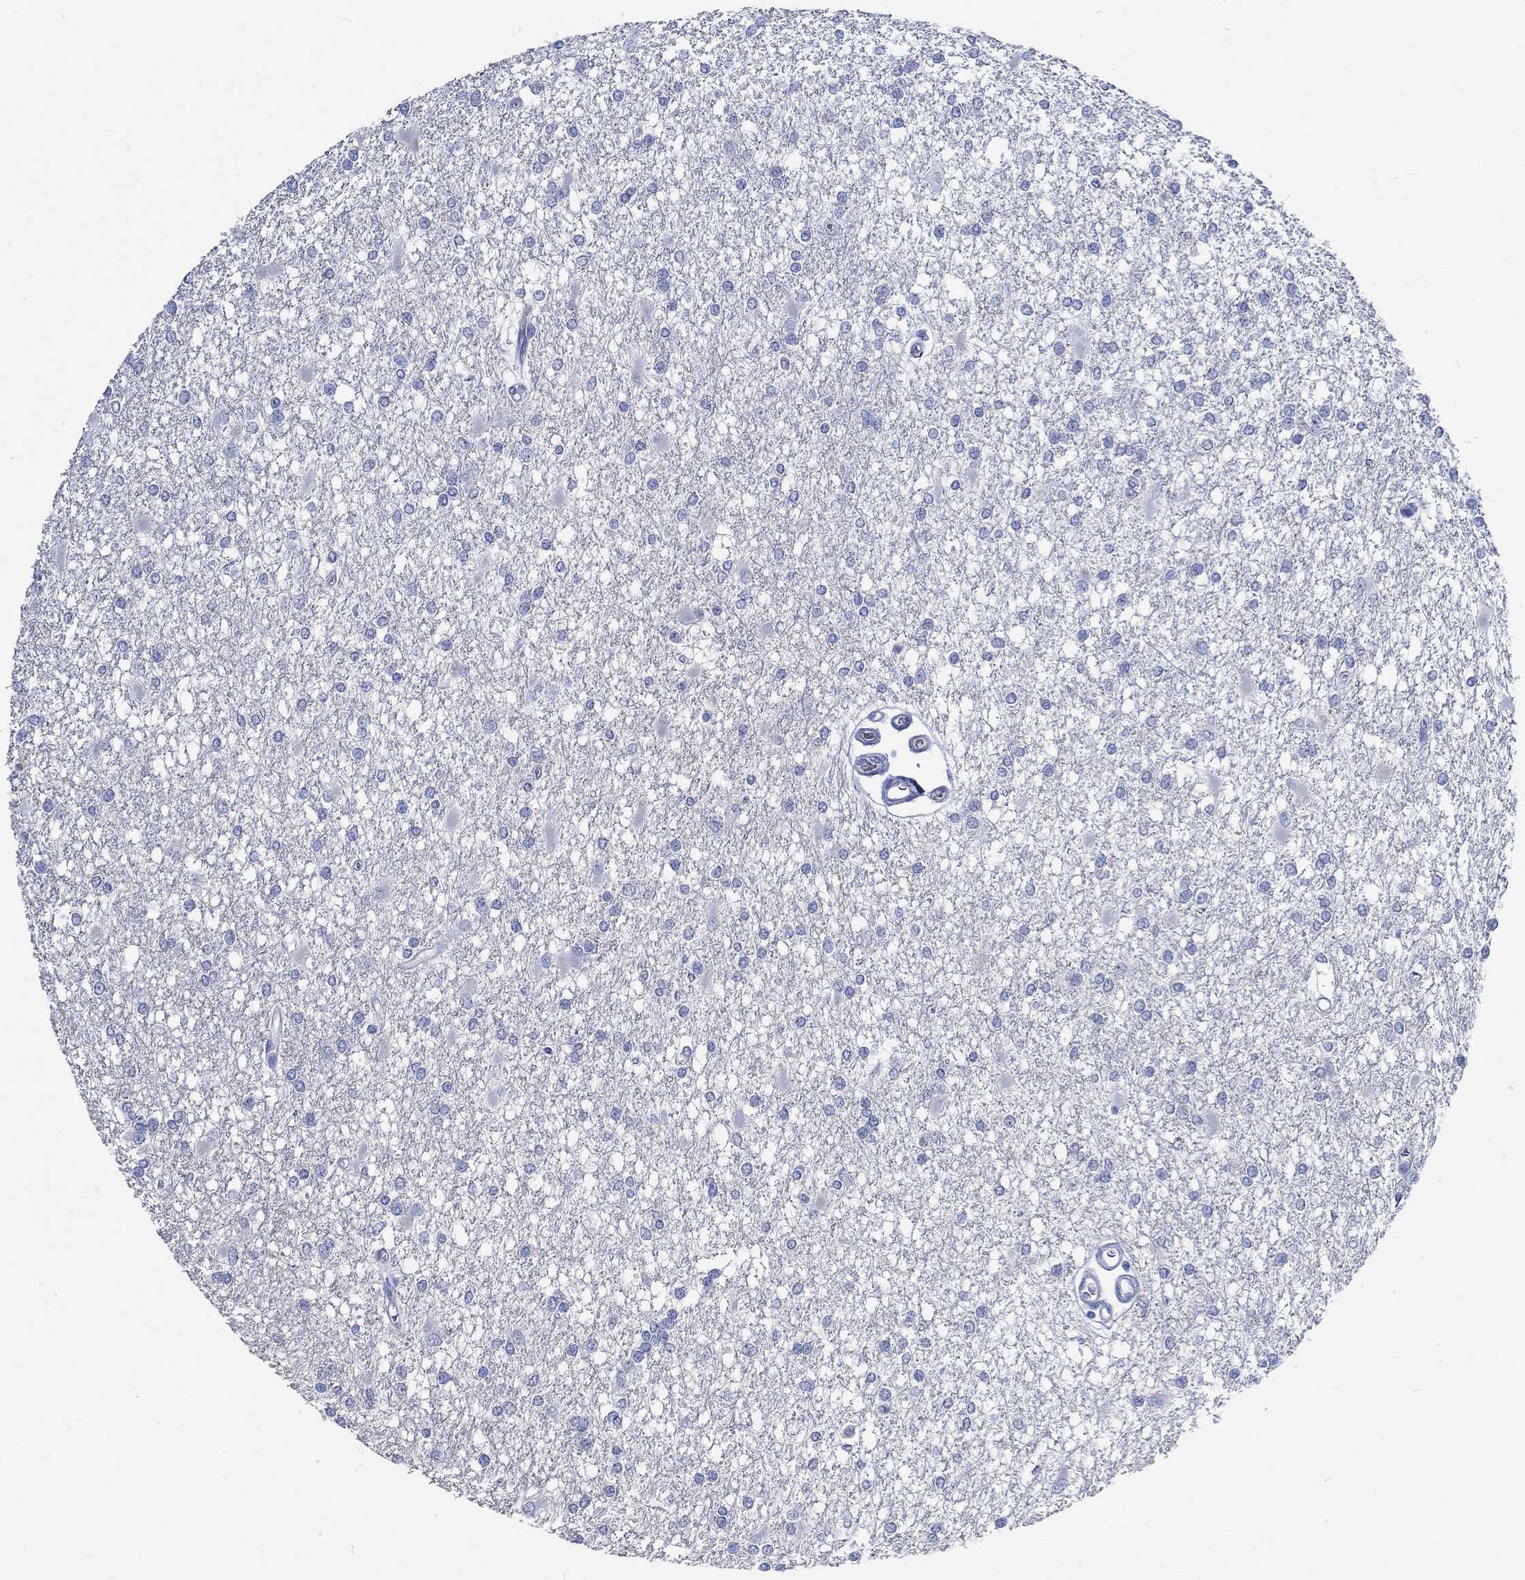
{"staining": {"intensity": "negative", "quantity": "none", "location": "none"}, "tissue": "glioma", "cell_type": "Tumor cells", "image_type": "cancer", "snomed": [{"axis": "morphology", "description": "Glioma, malignant, High grade"}, {"axis": "topography", "description": "Cerebral cortex"}], "caption": "Immunohistochemical staining of human glioma demonstrates no significant positivity in tumor cells.", "gene": "KCNA1", "patient": {"sex": "male", "age": 79}}